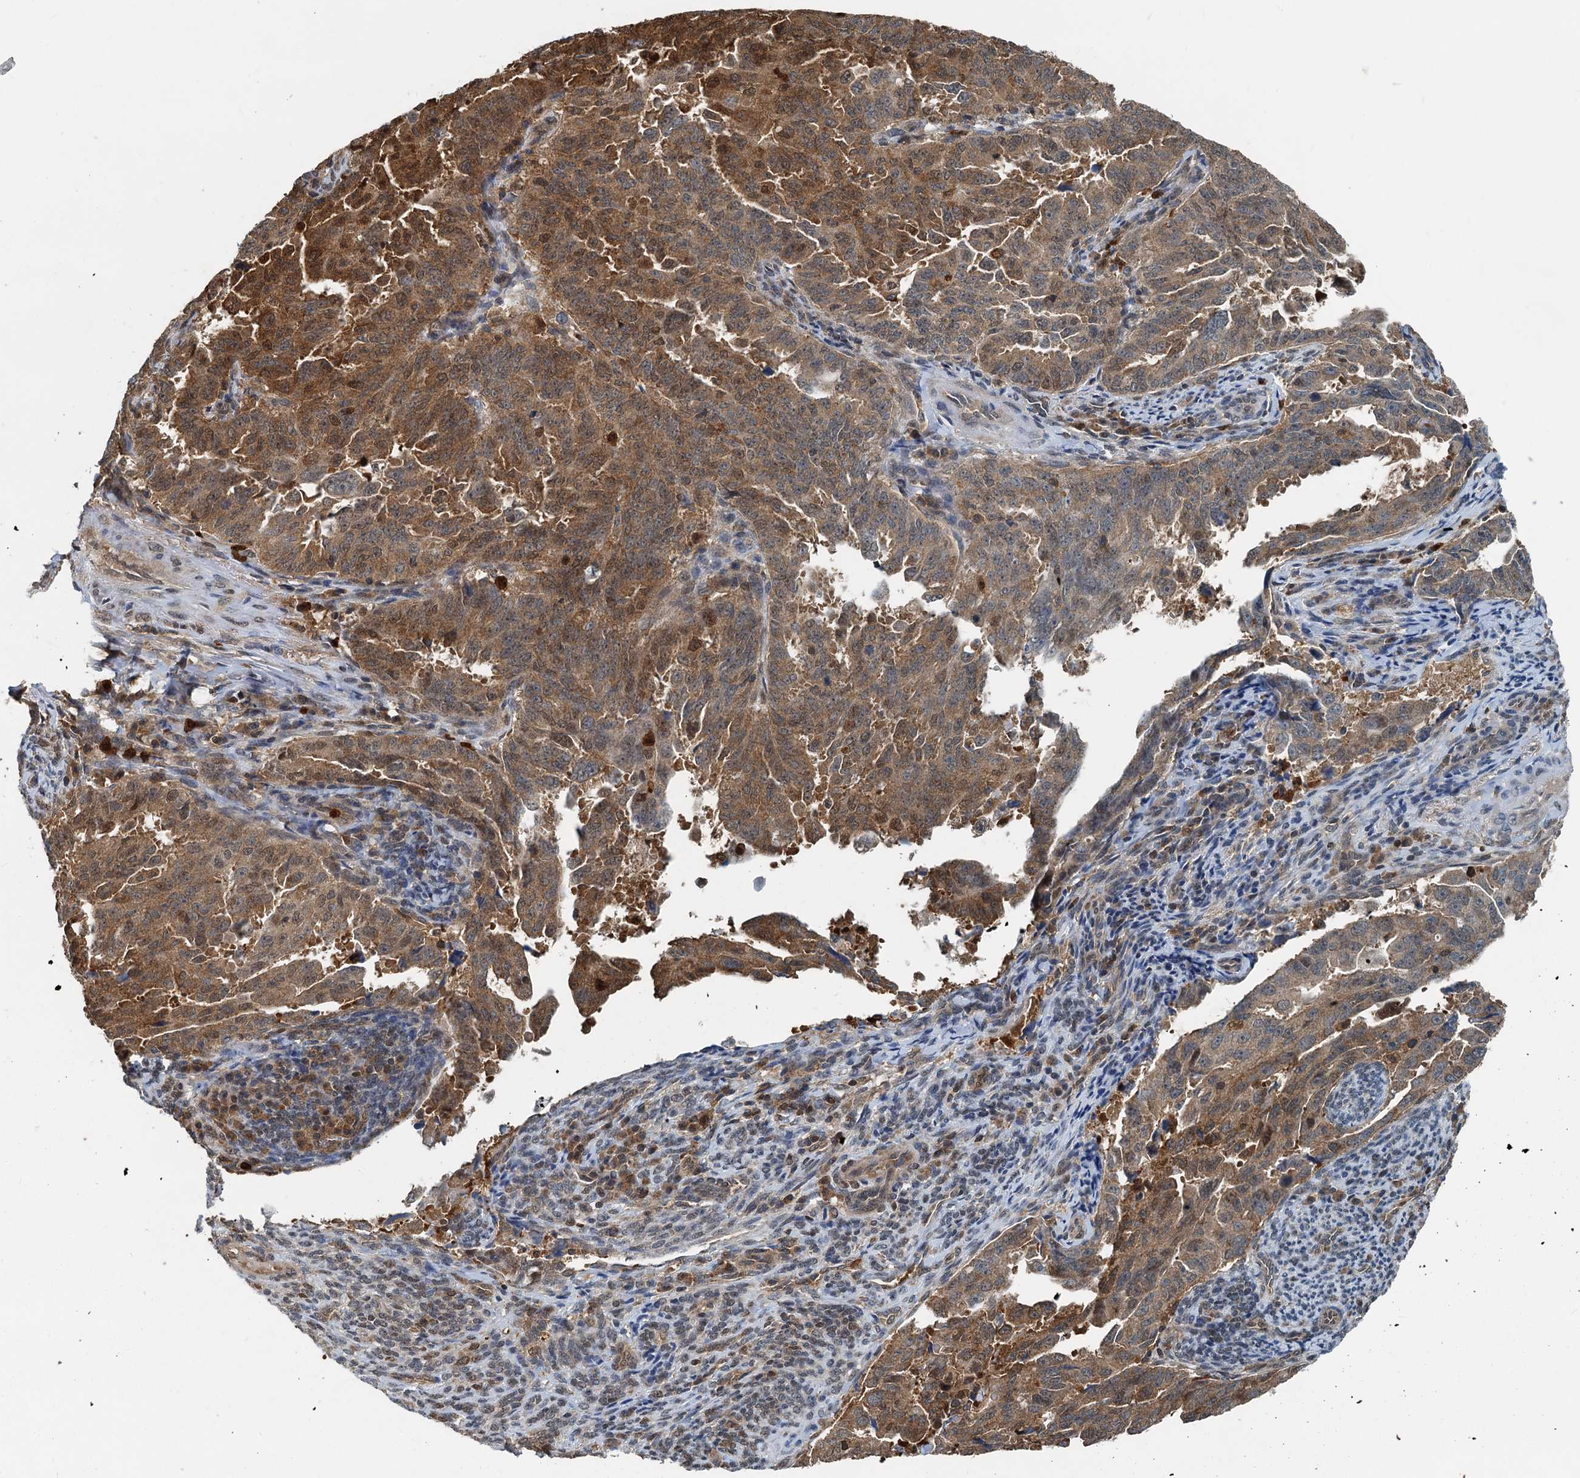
{"staining": {"intensity": "strong", "quantity": ">75%", "location": "cytoplasmic/membranous"}, "tissue": "endometrial cancer", "cell_type": "Tumor cells", "image_type": "cancer", "snomed": [{"axis": "morphology", "description": "Adenocarcinoma, NOS"}, {"axis": "topography", "description": "Endometrium"}], "caption": "IHC of endometrial cancer (adenocarcinoma) displays high levels of strong cytoplasmic/membranous expression in about >75% of tumor cells.", "gene": "GPI", "patient": {"sex": "female", "age": 65}}